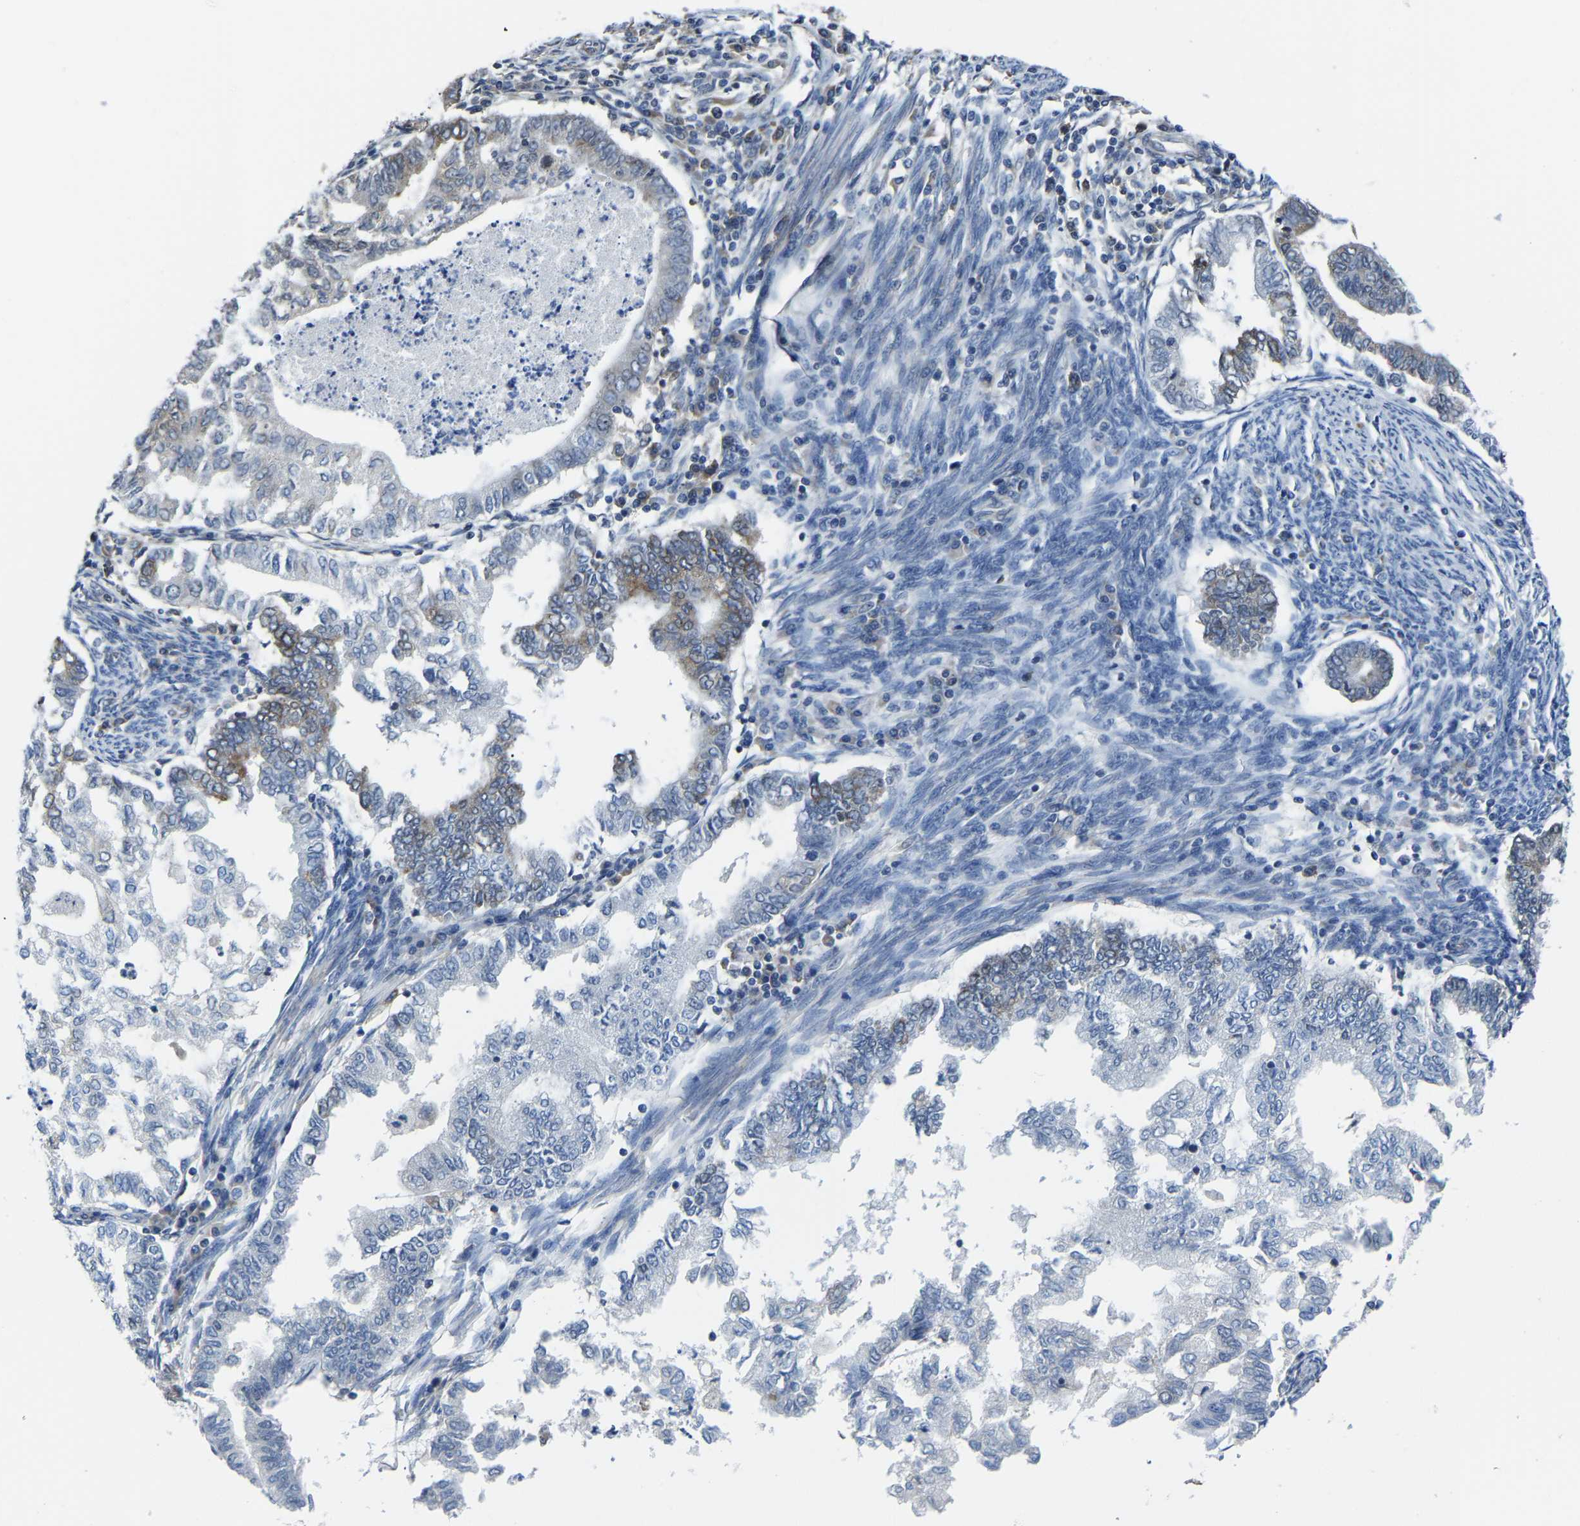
{"staining": {"intensity": "moderate", "quantity": "<25%", "location": "cytoplasmic/membranous"}, "tissue": "endometrial cancer", "cell_type": "Tumor cells", "image_type": "cancer", "snomed": [{"axis": "morphology", "description": "Polyp, NOS"}, {"axis": "morphology", "description": "Adenocarcinoma, NOS"}, {"axis": "morphology", "description": "Adenoma, NOS"}, {"axis": "topography", "description": "Endometrium"}], "caption": "Tumor cells demonstrate moderate cytoplasmic/membranous staining in about <25% of cells in endometrial cancer (adenocarcinoma). (IHC, brightfield microscopy, high magnification).", "gene": "G3BP2", "patient": {"sex": "female", "age": 79}}